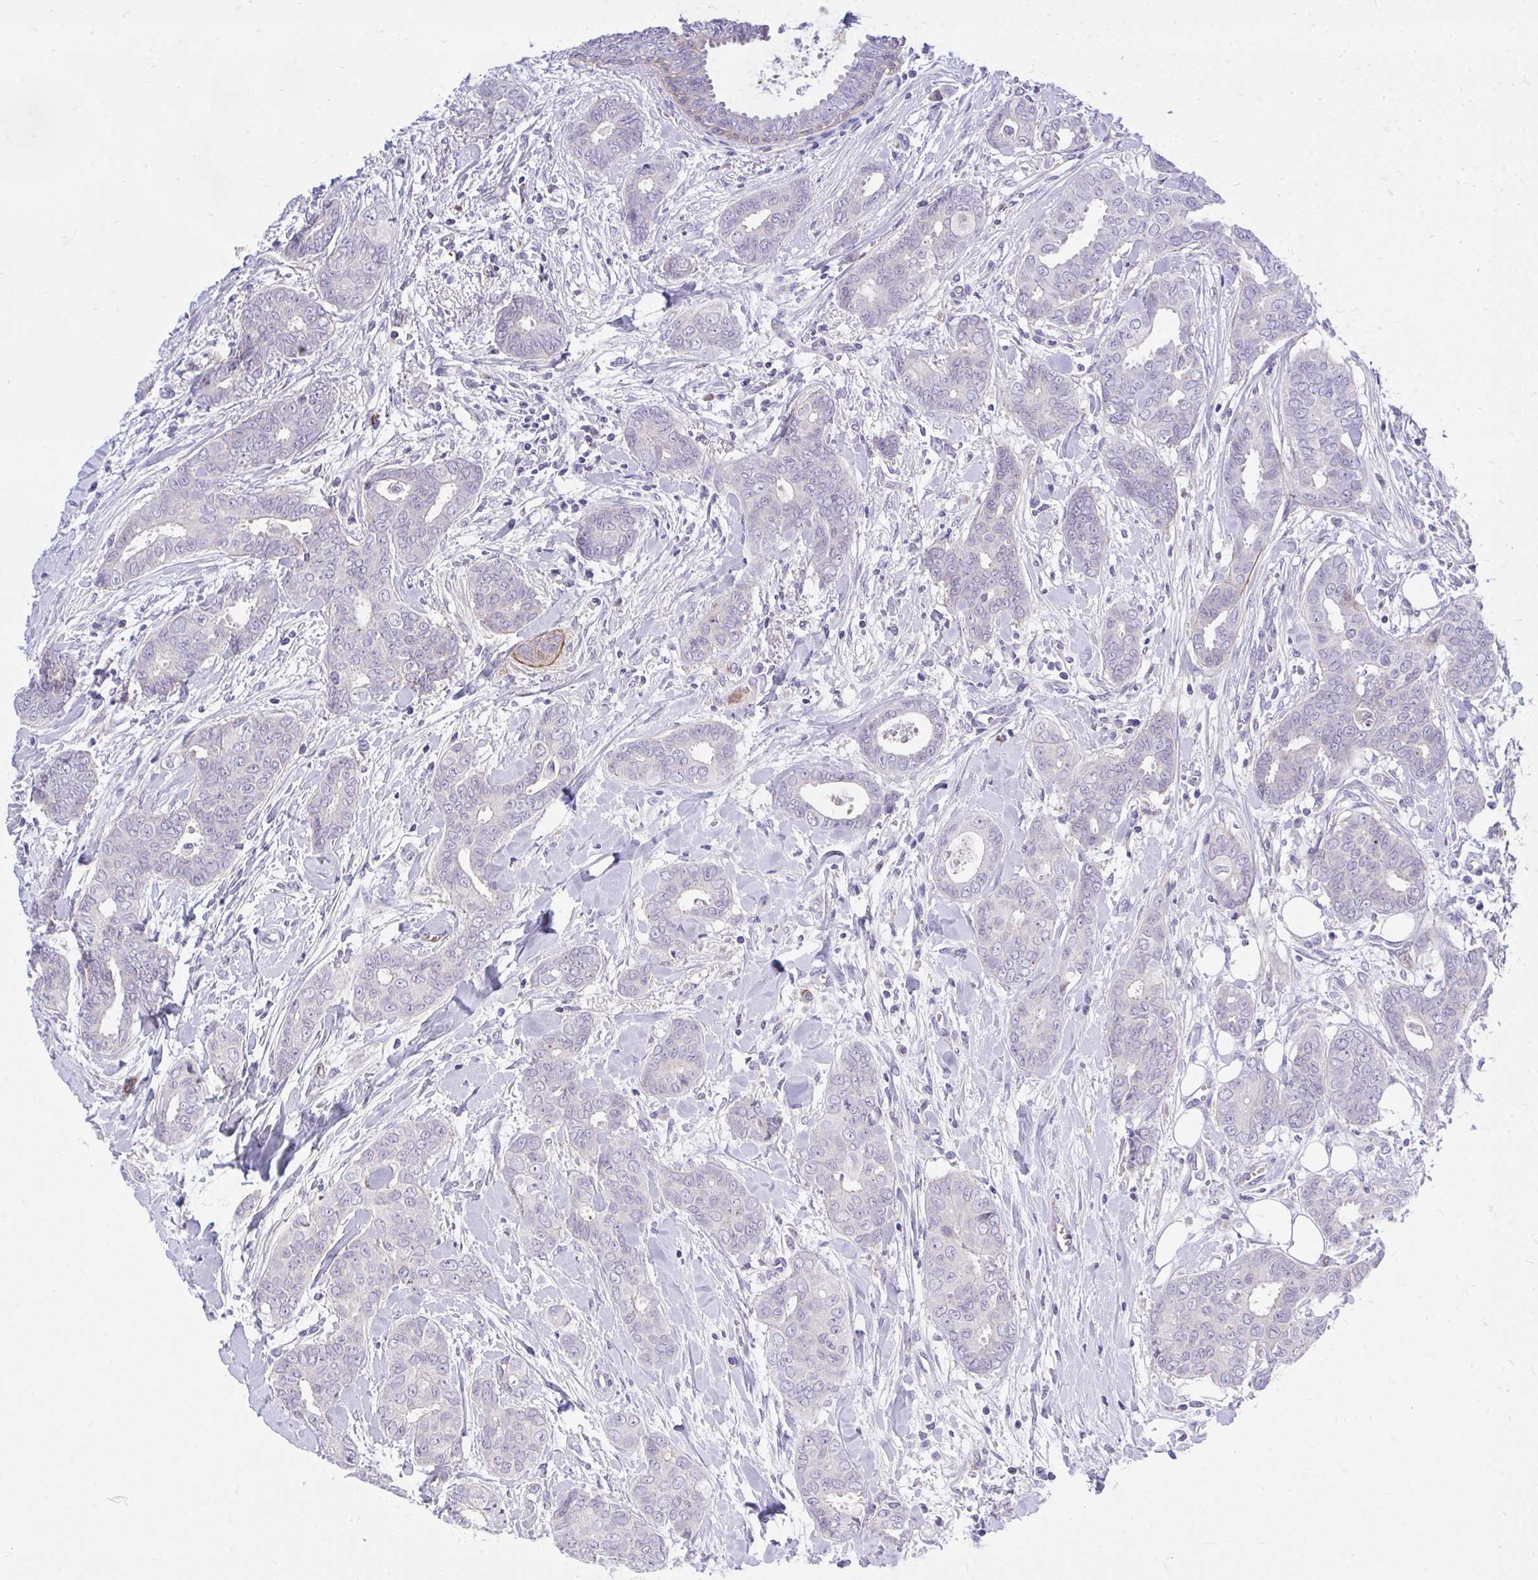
{"staining": {"intensity": "negative", "quantity": "none", "location": "none"}, "tissue": "breast cancer", "cell_type": "Tumor cells", "image_type": "cancer", "snomed": [{"axis": "morphology", "description": "Duct carcinoma"}, {"axis": "topography", "description": "Breast"}], "caption": "Breast cancer (infiltrating ductal carcinoma) was stained to show a protein in brown. There is no significant expression in tumor cells. Brightfield microscopy of IHC stained with DAB (brown) and hematoxylin (blue), captured at high magnification.", "gene": "TP53I11", "patient": {"sex": "female", "age": 45}}